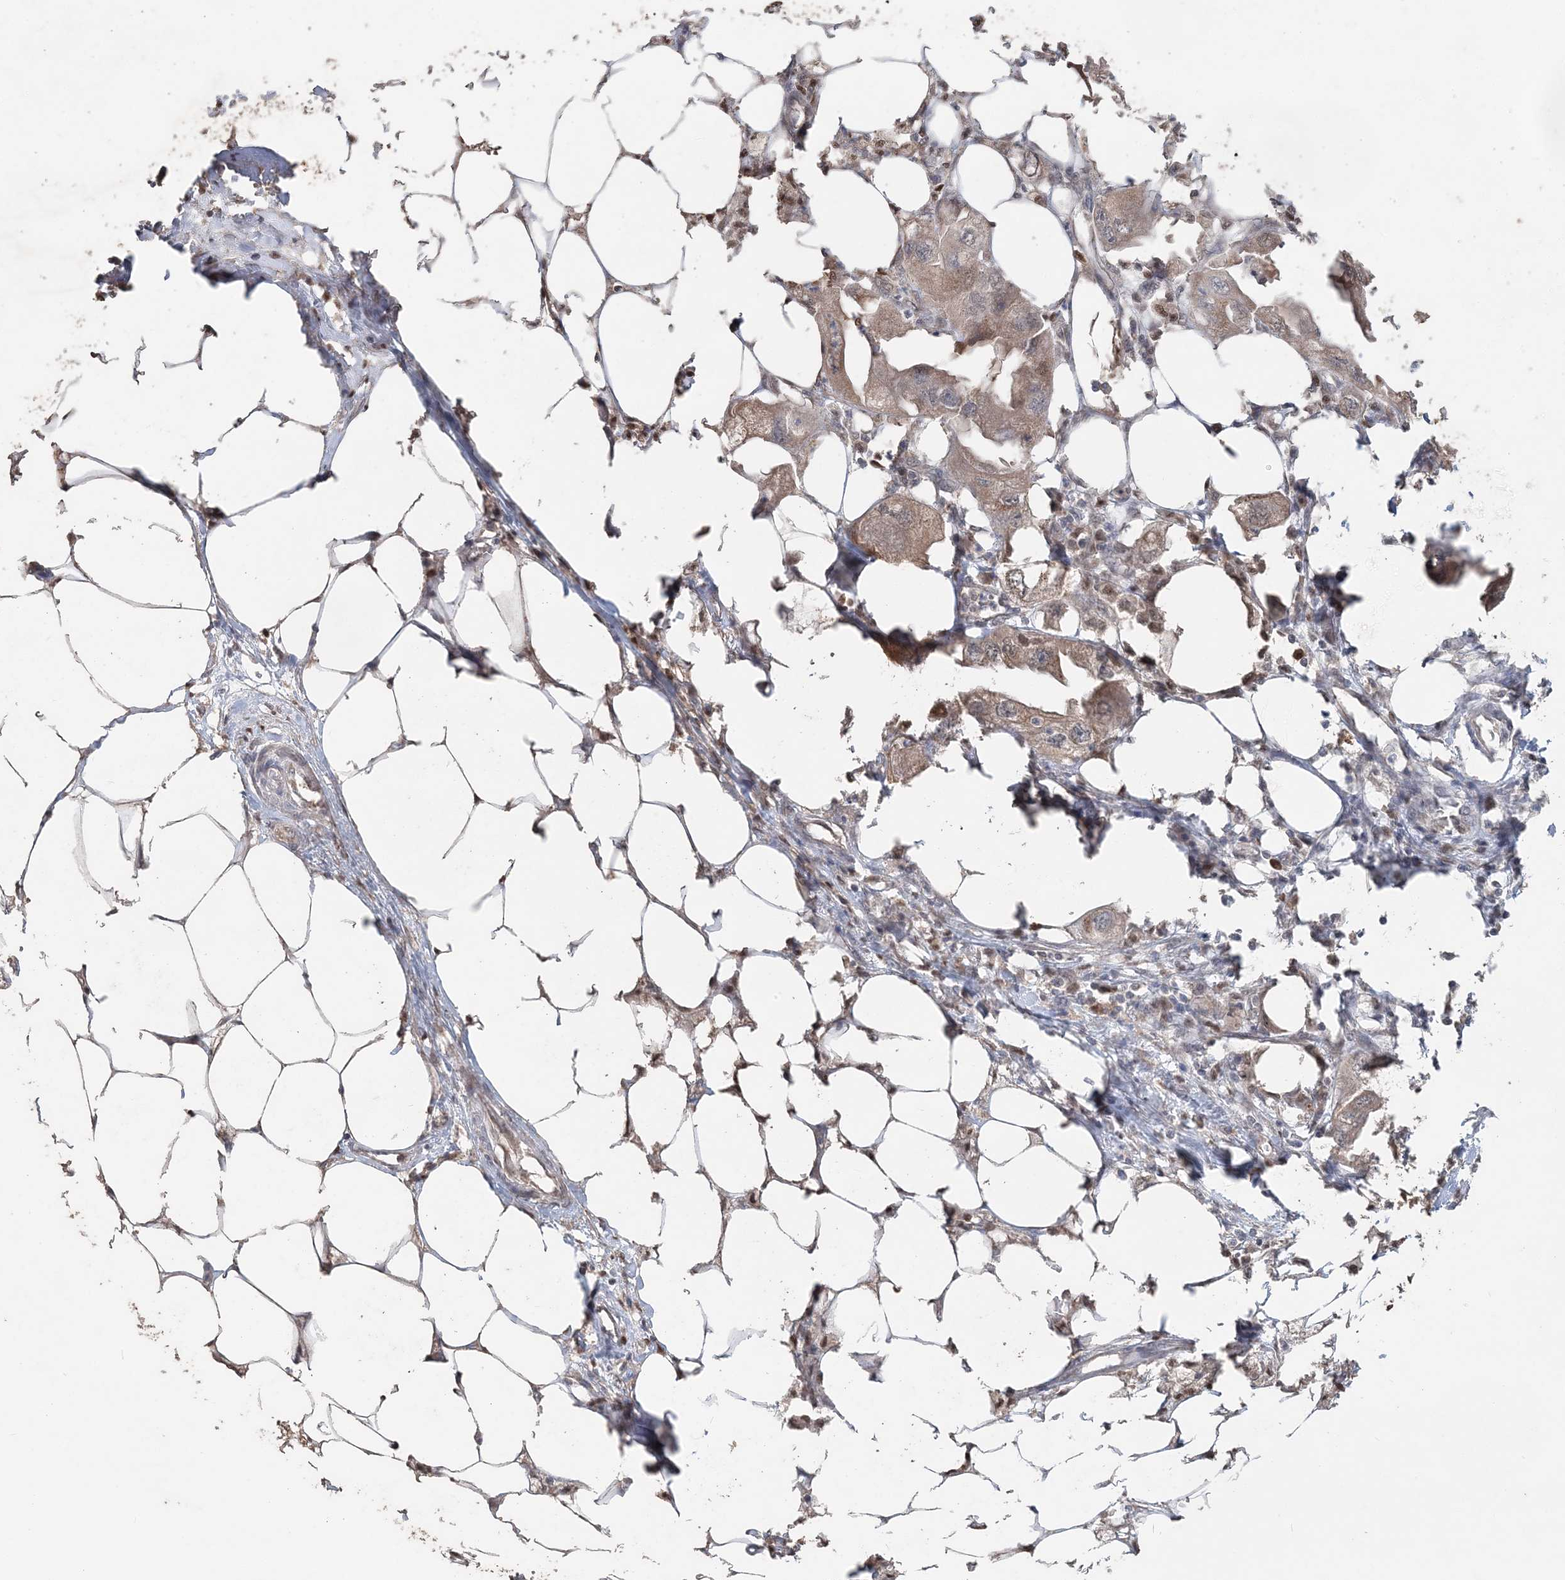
{"staining": {"intensity": "weak", "quantity": ">75%", "location": "cytoplasmic/membranous"}, "tissue": "endometrial cancer", "cell_type": "Tumor cells", "image_type": "cancer", "snomed": [{"axis": "morphology", "description": "Adenocarcinoma, NOS"}, {"axis": "morphology", "description": "Adenocarcinoma, metastatic, NOS"}, {"axis": "topography", "description": "Adipose tissue"}, {"axis": "topography", "description": "Endometrium"}], "caption": "IHC photomicrograph of human endometrial cancer stained for a protein (brown), which demonstrates low levels of weak cytoplasmic/membranous expression in approximately >75% of tumor cells.", "gene": "SLU7", "patient": {"sex": "female", "age": 67}}